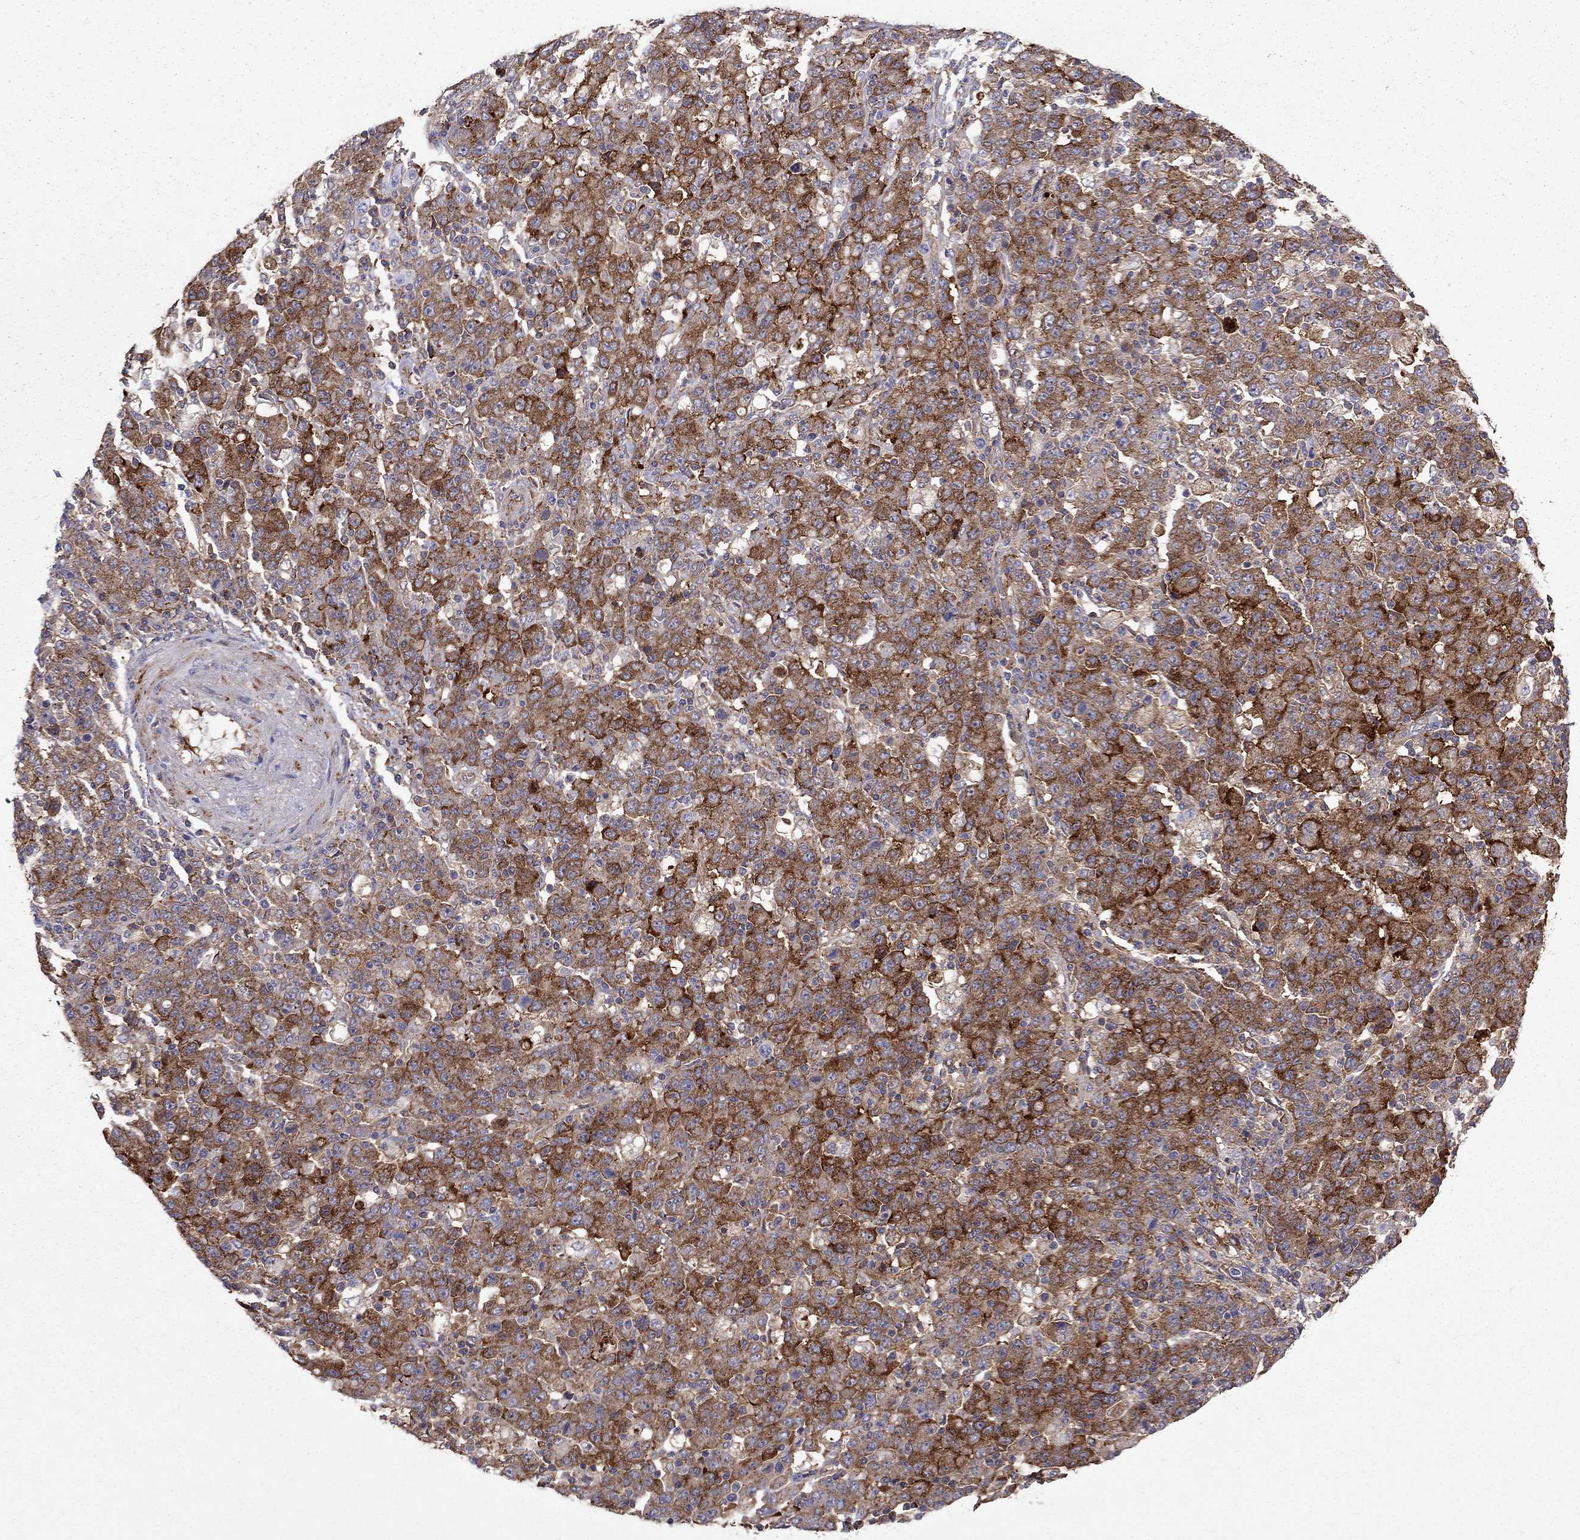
{"staining": {"intensity": "strong", "quantity": ">75%", "location": "cytoplasmic/membranous"}, "tissue": "stomach cancer", "cell_type": "Tumor cells", "image_type": "cancer", "snomed": [{"axis": "morphology", "description": "Adenocarcinoma, NOS"}, {"axis": "topography", "description": "Stomach, upper"}], "caption": "Stomach cancer (adenocarcinoma) was stained to show a protein in brown. There is high levels of strong cytoplasmic/membranous positivity in approximately >75% of tumor cells.", "gene": "EIF4E3", "patient": {"sex": "male", "age": 69}}